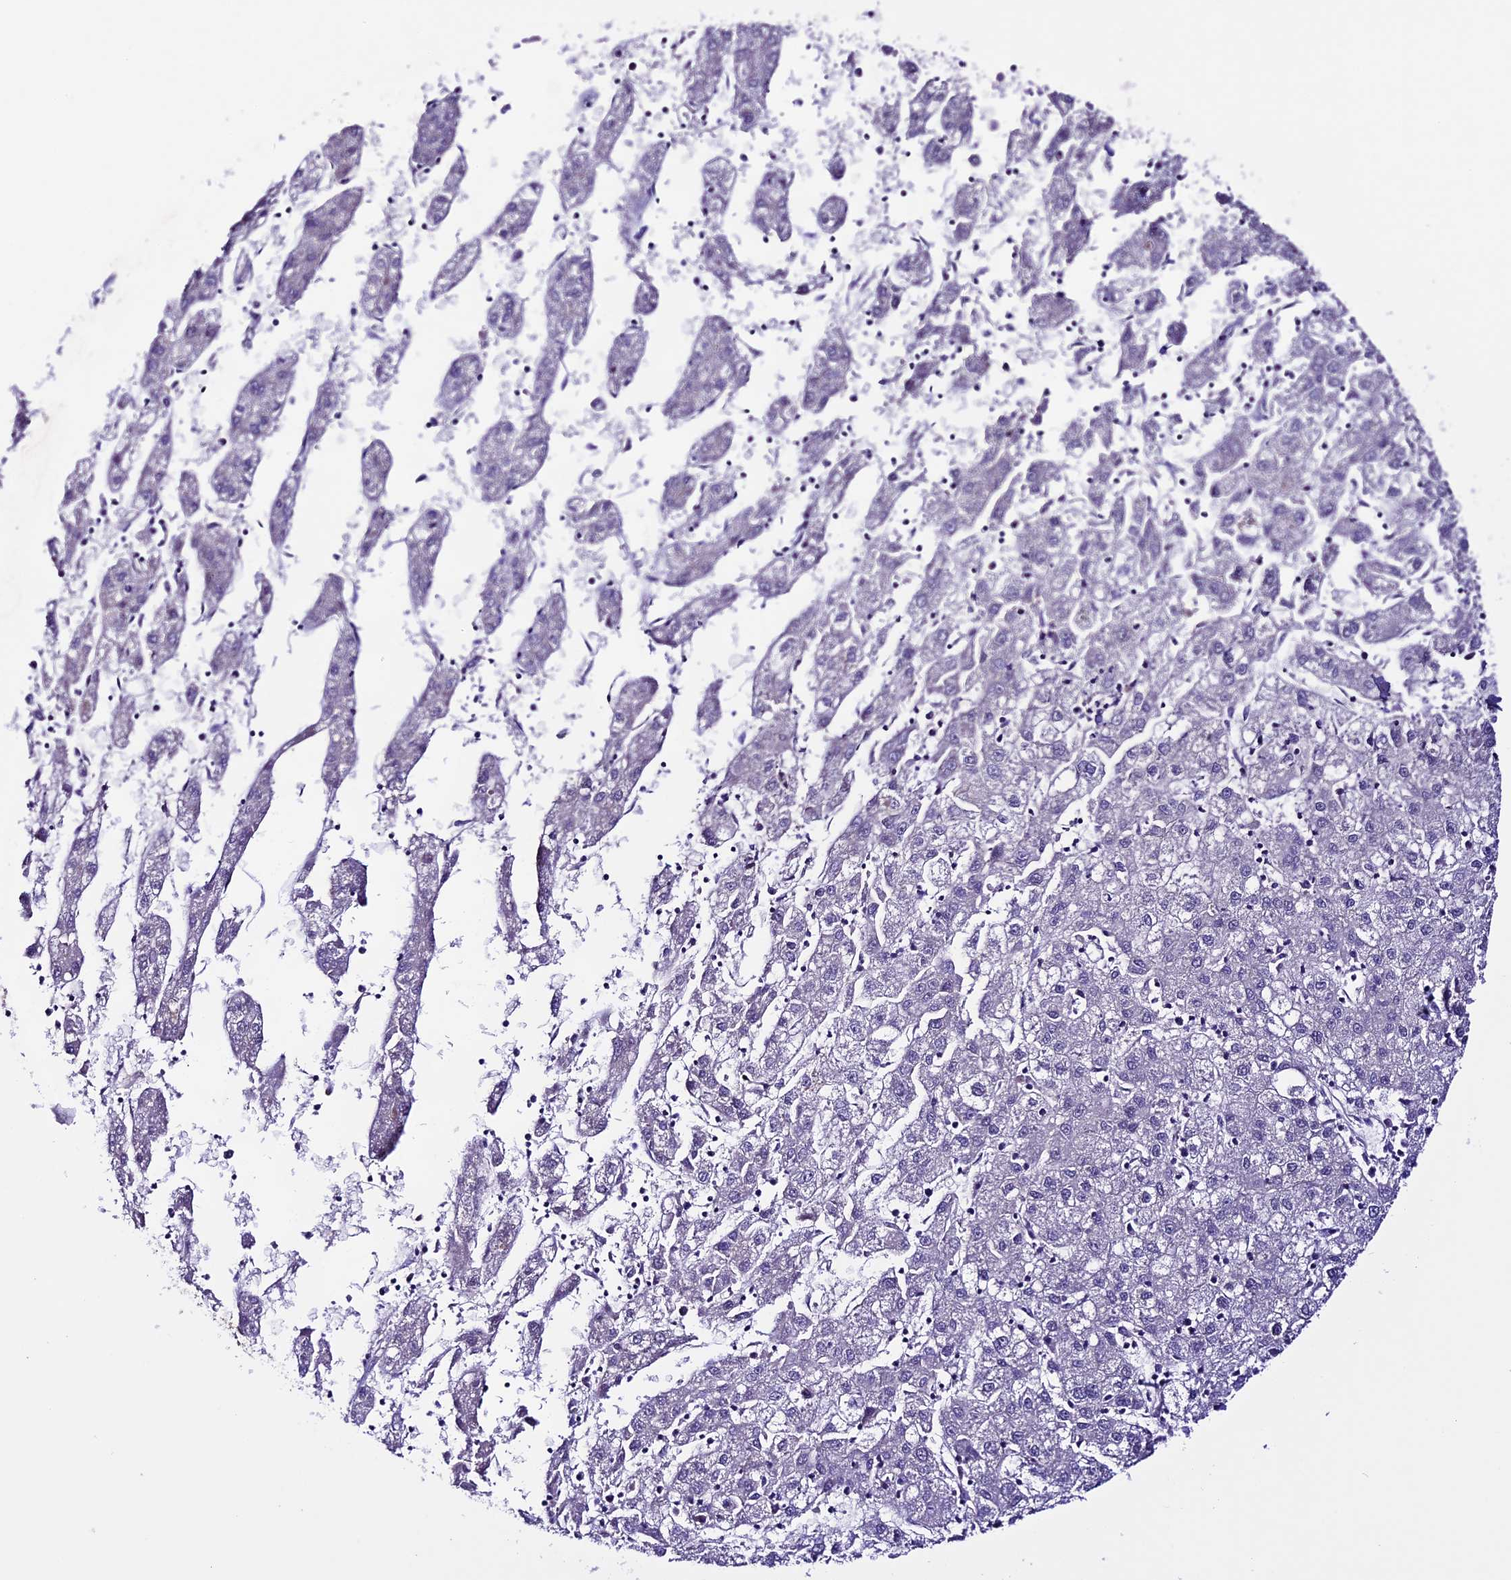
{"staining": {"intensity": "negative", "quantity": "none", "location": "none"}, "tissue": "liver cancer", "cell_type": "Tumor cells", "image_type": "cancer", "snomed": [{"axis": "morphology", "description": "Carcinoma, Hepatocellular, NOS"}, {"axis": "topography", "description": "Liver"}], "caption": "A histopathology image of human liver hepatocellular carcinoma is negative for staining in tumor cells. Nuclei are stained in blue.", "gene": "XKR7", "patient": {"sex": "male", "age": 72}}